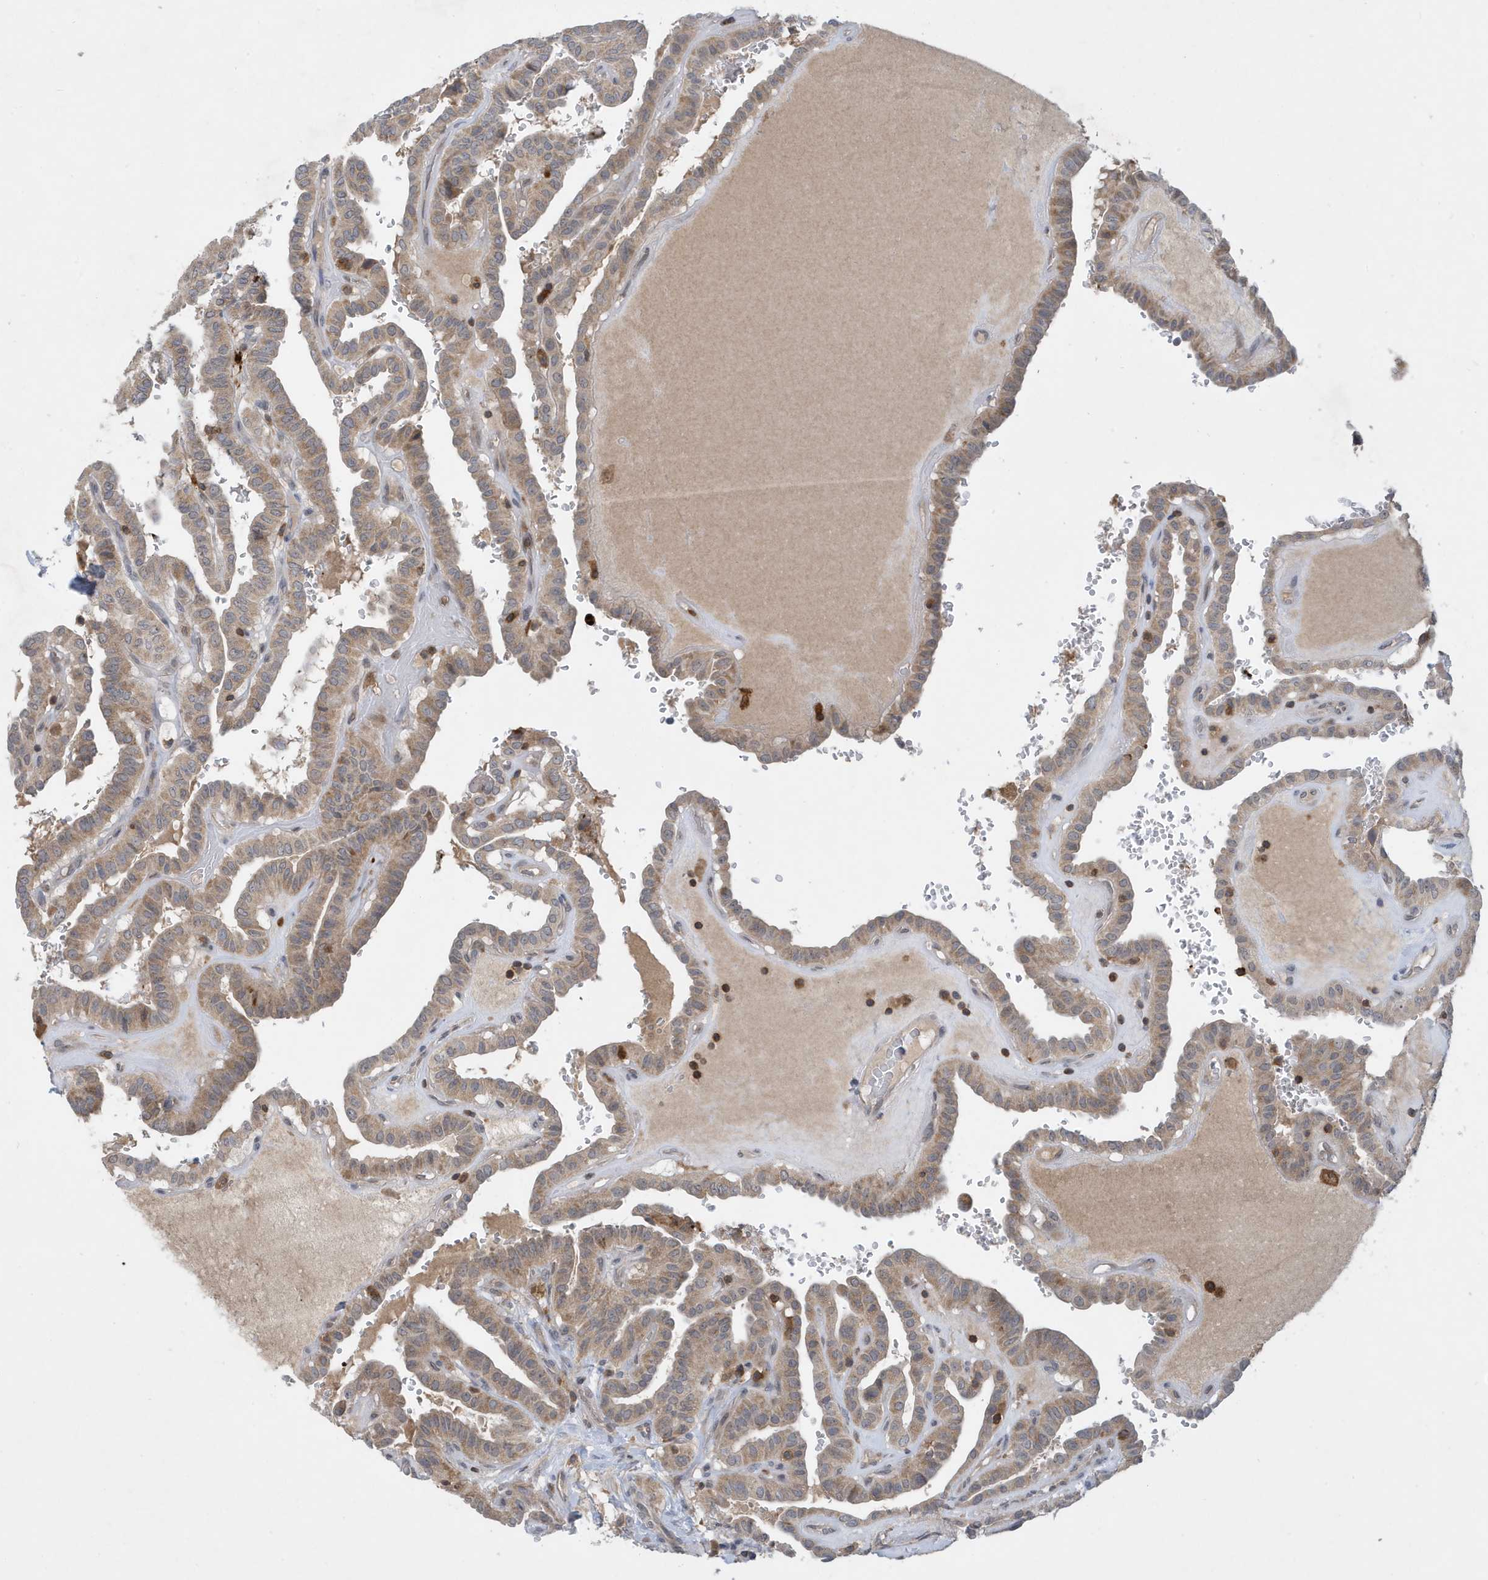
{"staining": {"intensity": "weak", "quantity": ">75%", "location": "cytoplasmic/membranous"}, "tissue": "thyroid cancer", "cell_type": "Tumor cells", "image_type": "cancer", "snomed": [{"axis": "morphology", "description": "Papillary adenocarcinoma, NOS"}, {"axis": "topography", "description": "Thyroid gland"}], "caption": "Thyroid cancer was stained to show a protein in brown. There is low levels of weak cytoplasmic/membranous expression in approximately >75% of tumor cells.", "gene": "NSUN3", "patient": {"sex": "male", "age": 77}}